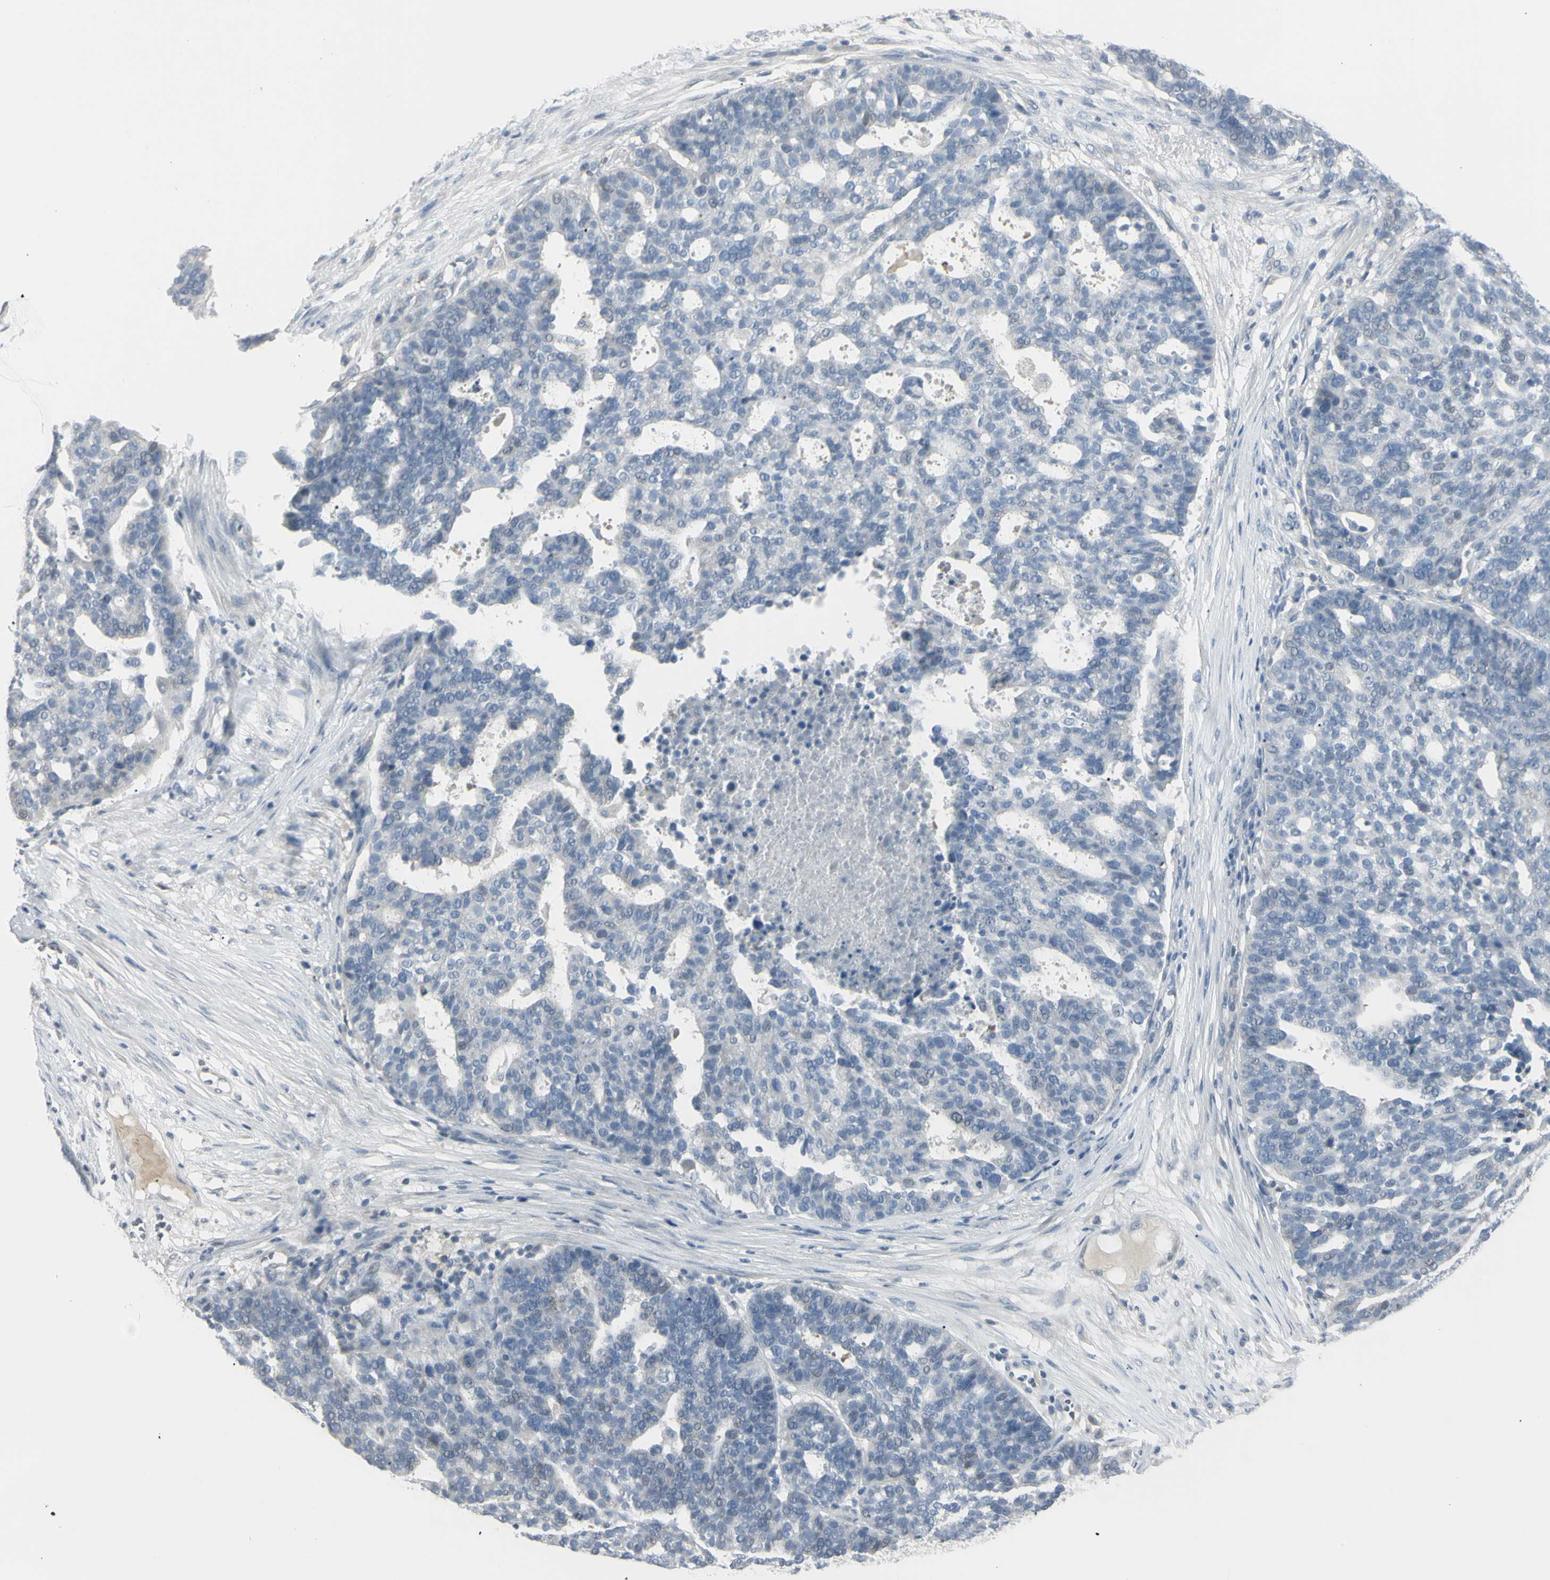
{"staining": {"intensity": "negative", "quantity": "none", "location": "none"}, "tissue": "ovarian cancer", "cell_type": "Tumor cells", "image_type": "cancer", "snomed": [{"axis": "morphology", "description": "Cystadenocarcinoma, serous, NOS"}, {"axis": "topography", "description": "Ovary"}], "caption": "Immunohistochemistry (IHC) of serous cystadenocarcinoma (ovarian) exhibits no staining in tumor cells.", "gene": "PIP", "patient": {"sex": "female", "age": 59}}